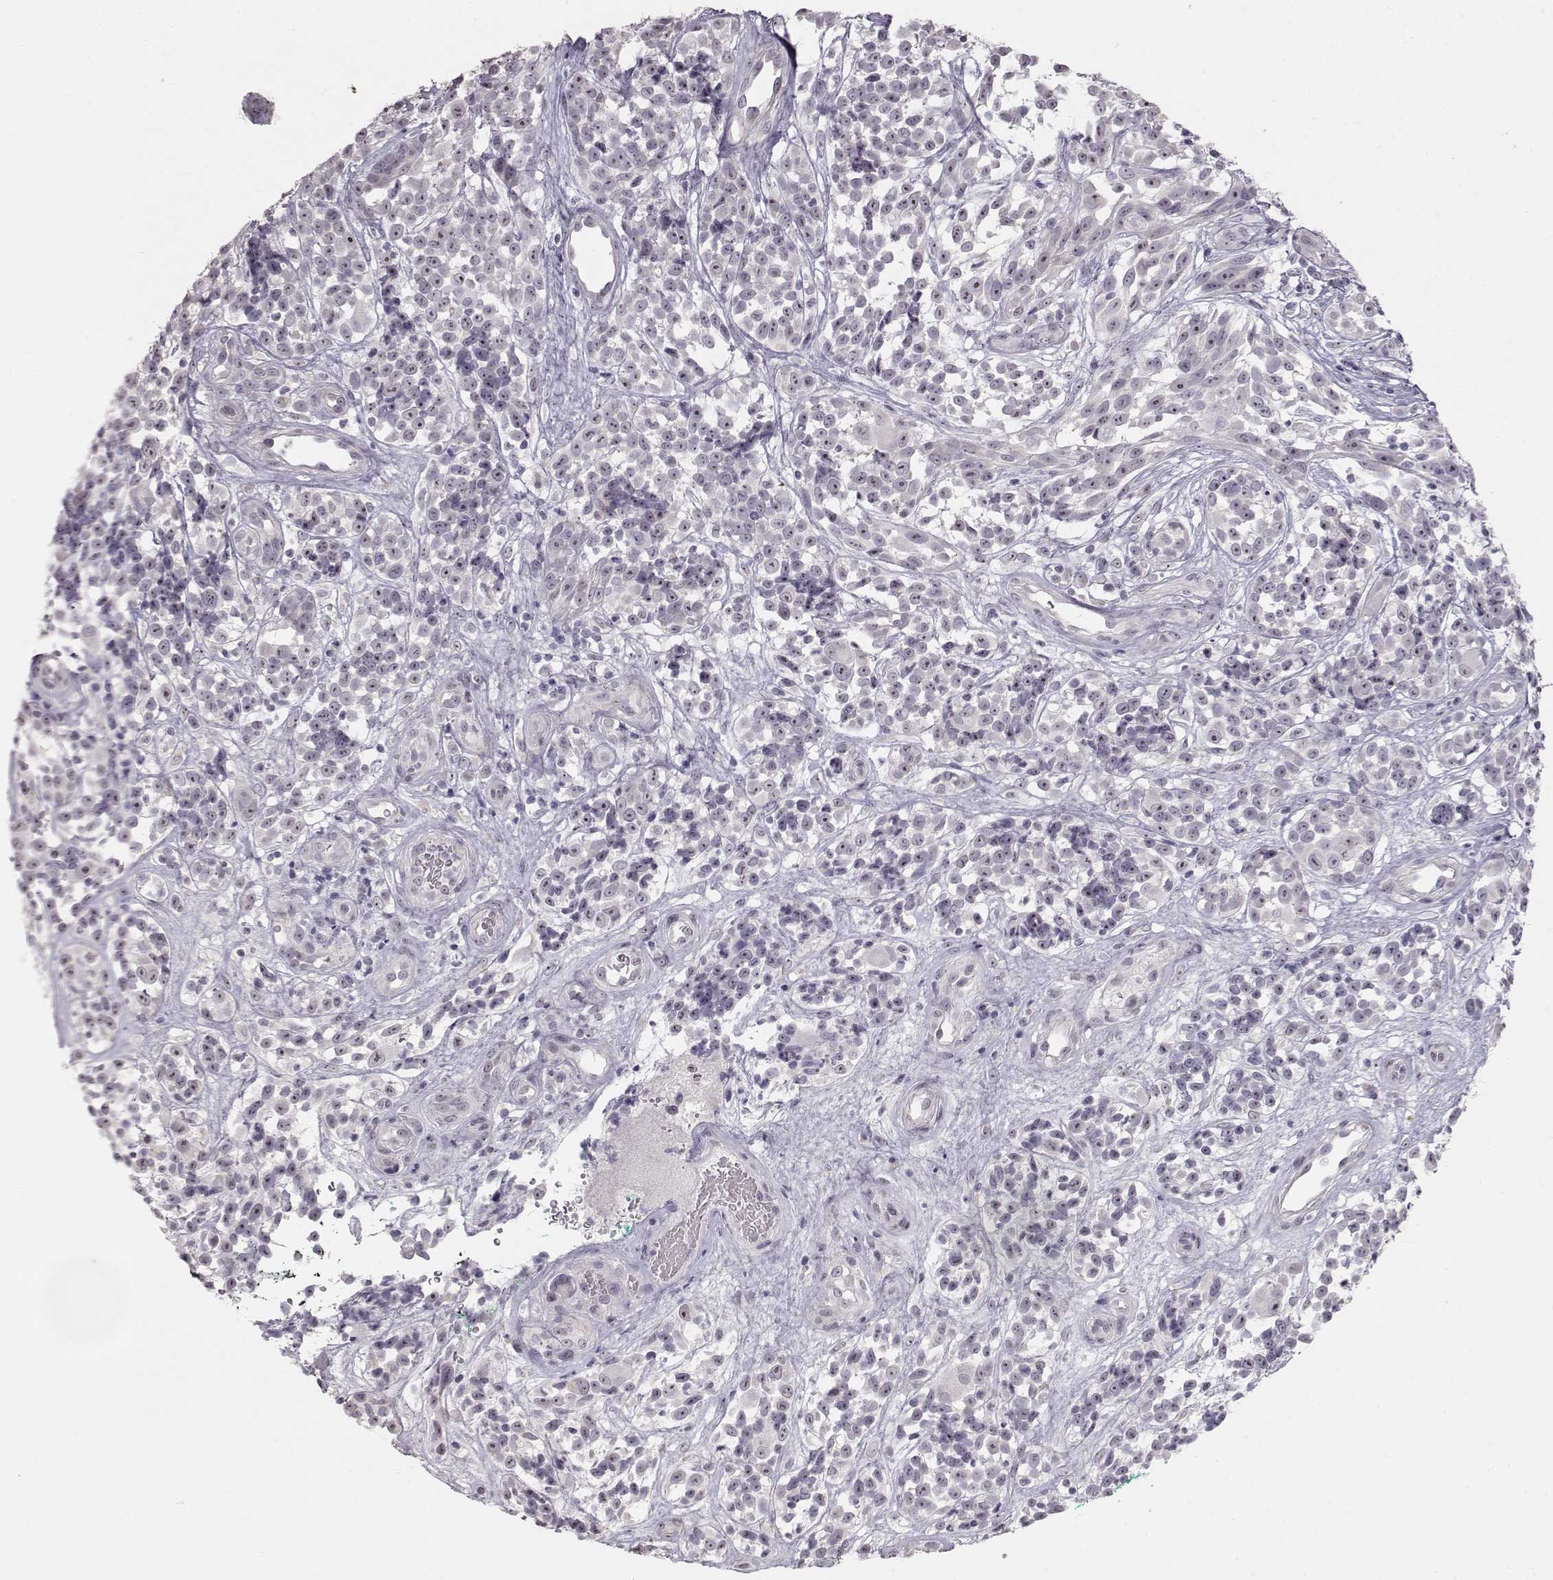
{"staining": {"intensity": "negative", "quantity": "none", "location": "none"}, "tissue": "melanoma", "cell_type": "Tumor cells", "image_type": "cancer", "snomed": [{"axis": "morphology", "description": "Malignant melanoma, NOS"}, {"axis": "topography", "description": "Skin"}], "caption": "The image displays no staining of tumor cells in melanoma.", "gene": "FAM205A", "patient": {"sex": "female", "age": 88}}